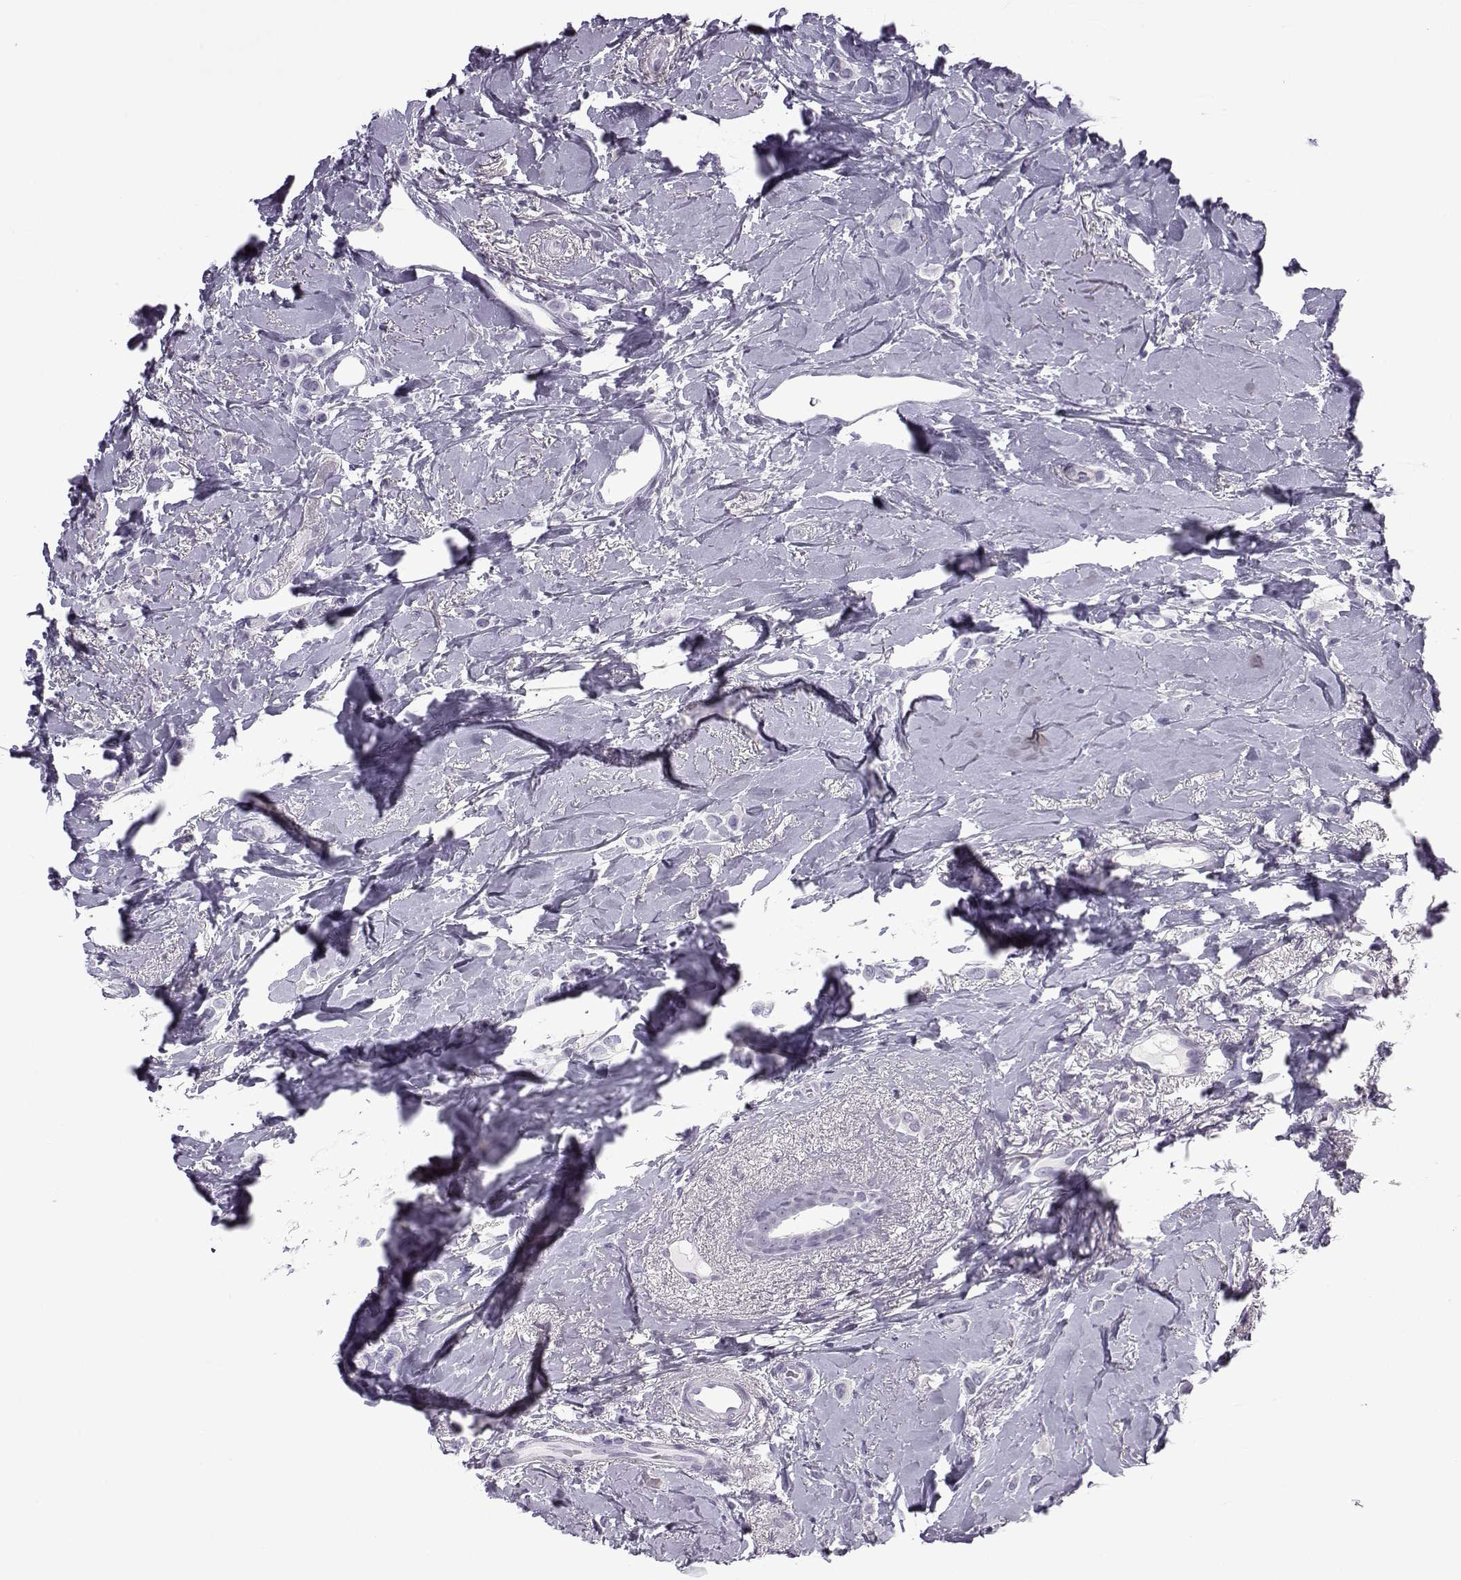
{"staining": {"intensity": "negative", "quantity": "none", "location": "none"}, "tissue": "breast cancer", "cell_type": "Tumor cells", "image_type": "cancer", "snomed": [{"axis": "morphology", "description": "Lobular carcinoma"}, {"axis": "topography", "description": "Breast"}], "caption": "There is no significant expression in tumor cells of breast cancer. (Stains: DAB (3,3'-diaminobenzidine) immunohistochemistry with hematoxylin counter stain, Microscopy: brightfield microscopy at high magnification).", "gene": "OIP5", "patient": {"sex": "female", "age": 66}}